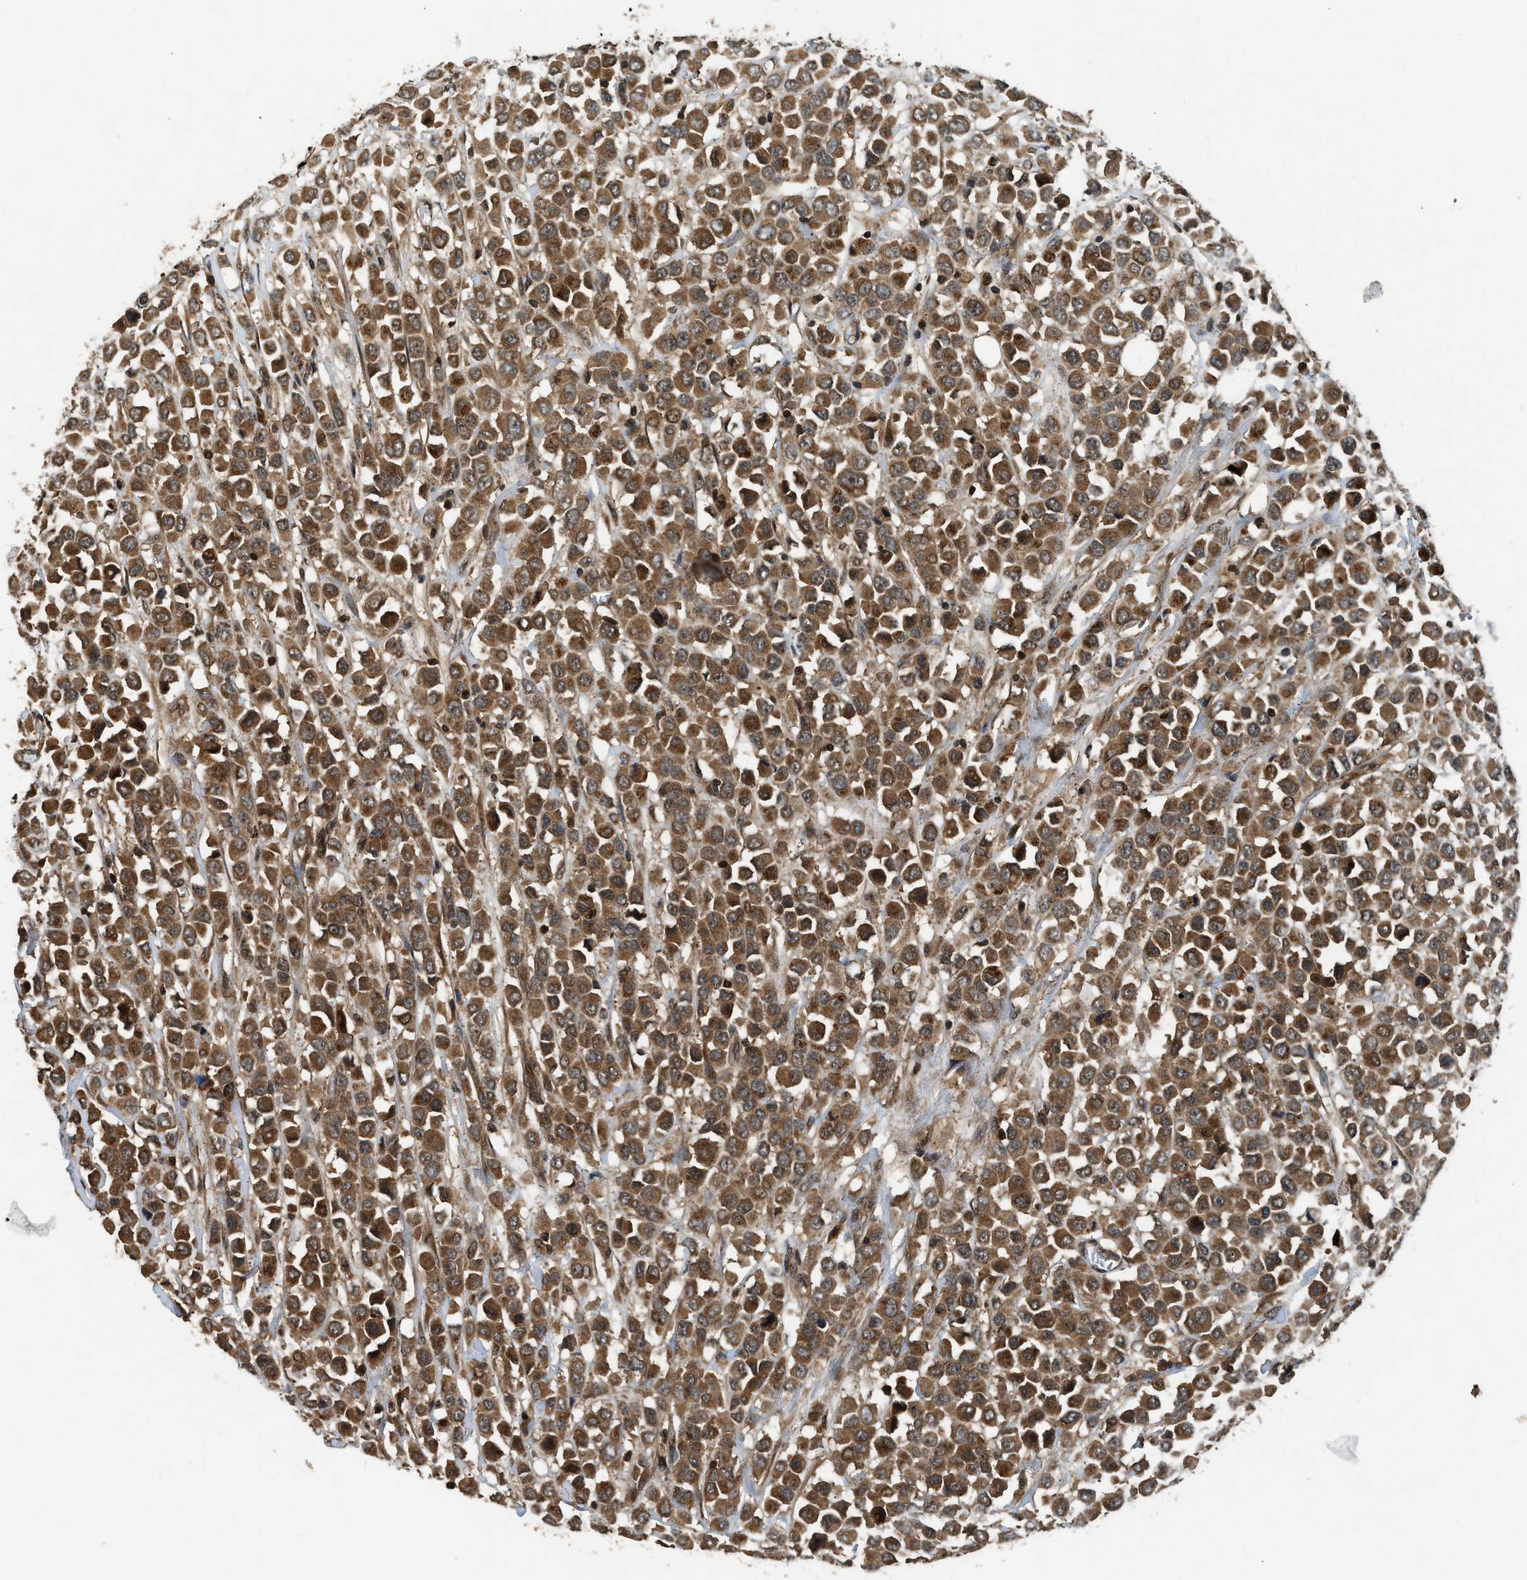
{"staining": {"intensity": "moderate", "quantity": ">75%", "location": "cytoplasmic/membranous"}, "tissue": "breast cancer", "cell_type": "Tumor cells", "image_type": "cancer", "snomed": [{"axis": "morphology", "description": "Duct carcinoma"}, {"axis": "topography", "description": "Breast"}], "caption": "Immunohistochemistry (IHC) micrograph of neoplastic tissue: intraductal carcinoma (breast) stained using immunohistochemistry displays medium levels of moderate protein expression localized specifically in the cytoplasmic/membranous of tumor cells, appearing as a cytoplasmic/membranous brown color.", "gene": "RPS6KB1", "patient": {"sex": "female", "age": 61}}